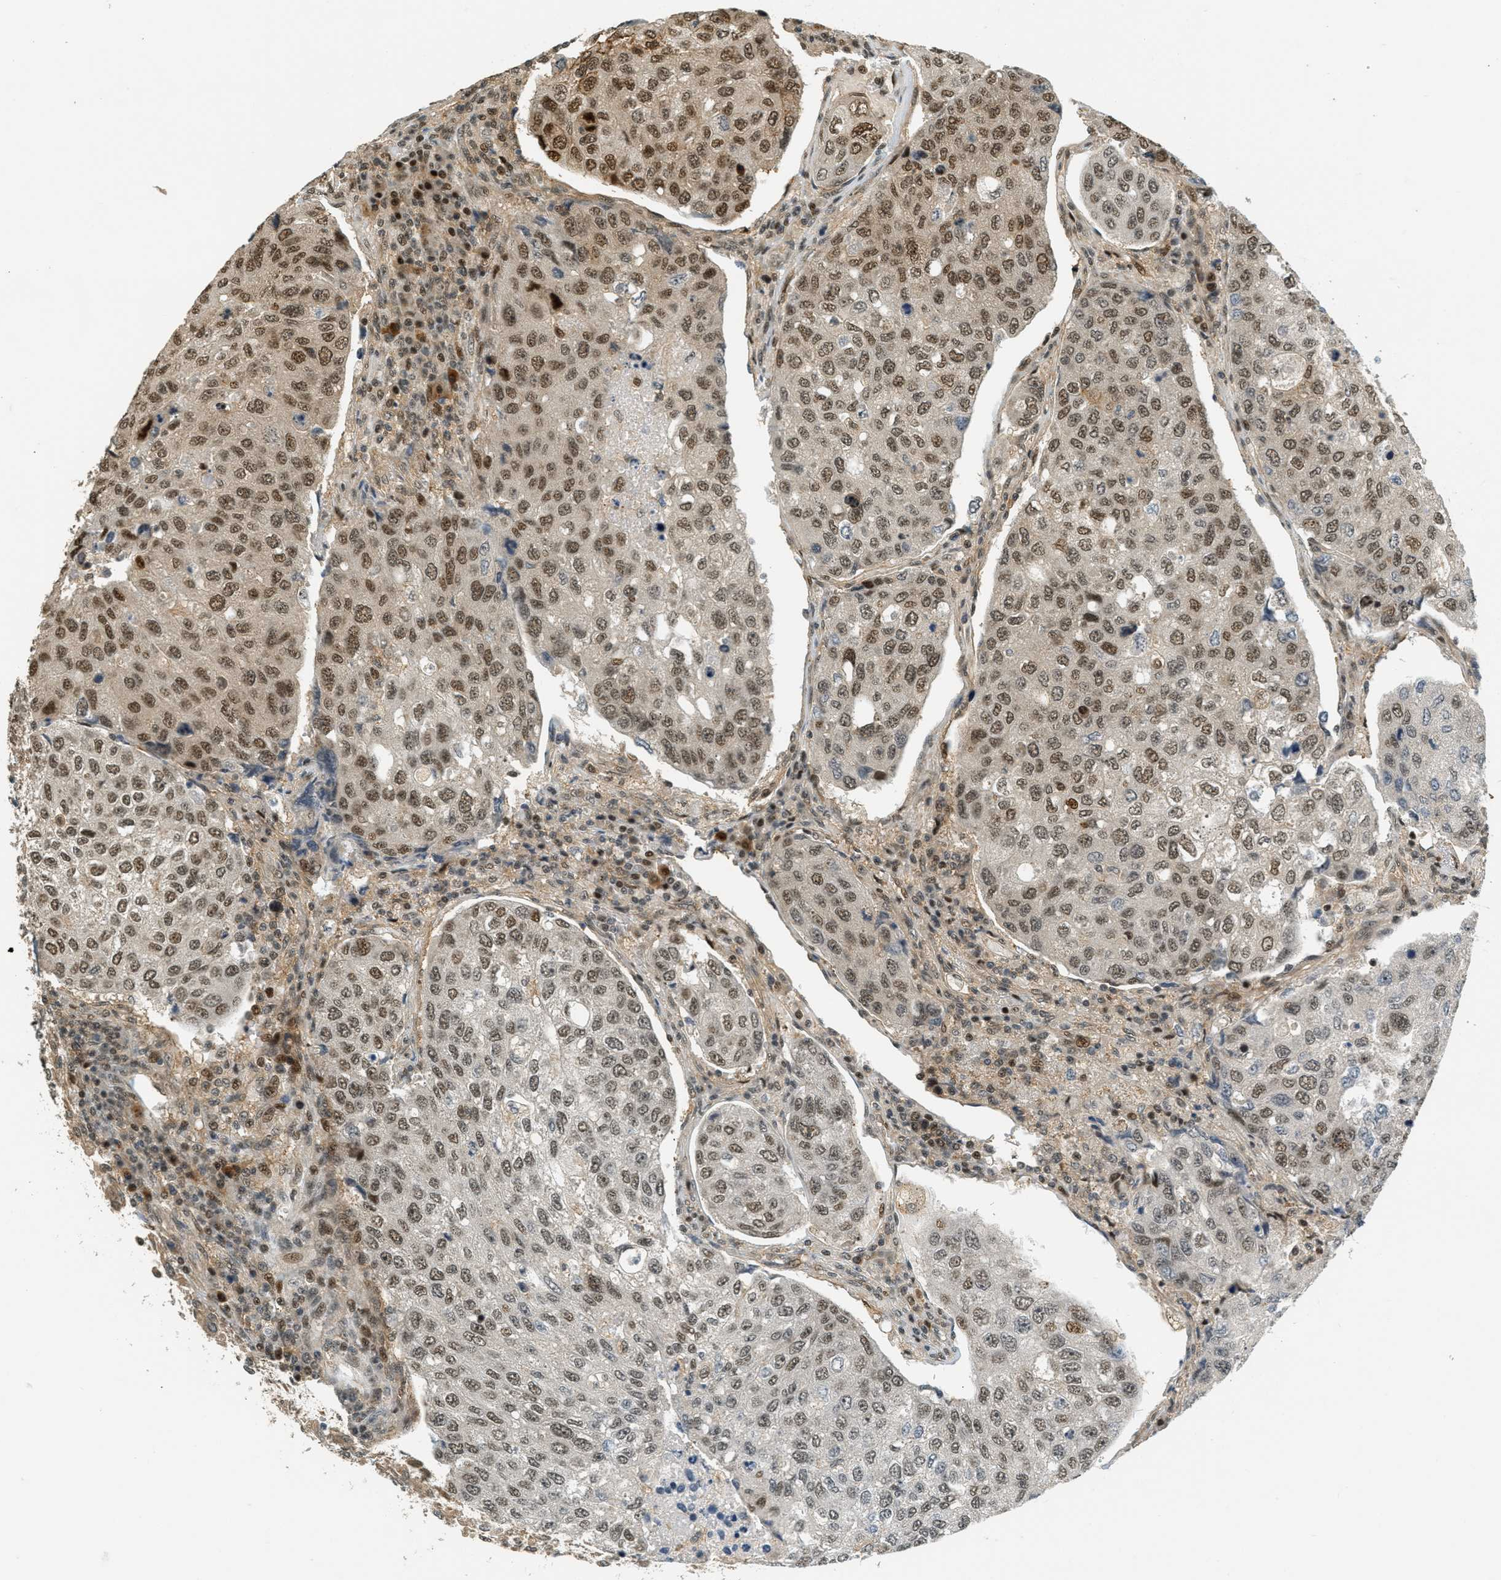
{"staining": {"intensity": "moderate", "quantity": ">75%", "location": "cytoplasmic/membranous,nuclear"}, "tissue": "urothelial cancer", "cell_type": "Tumor cells", "image_type": "cancer", "snomed": [{"axis": "morphology", "description": "Urothelial carcinoma, High grade"}, {"axis": "topography", "description": "Lymph node"}, {"axis": "topography", "description": "Urinary bladder"}], "caption": "Immunohistochemistry (IHC) (DAB (3,3'-diaminobenzidine)) staining of urothelial carcinoma (high-grade) shows moderate cytoplasmic/membranous and nuclear protein staining in about >75% of tumor cells.", "gene": "FOXM1", "patient": {"sex": "male", "age": 51}}